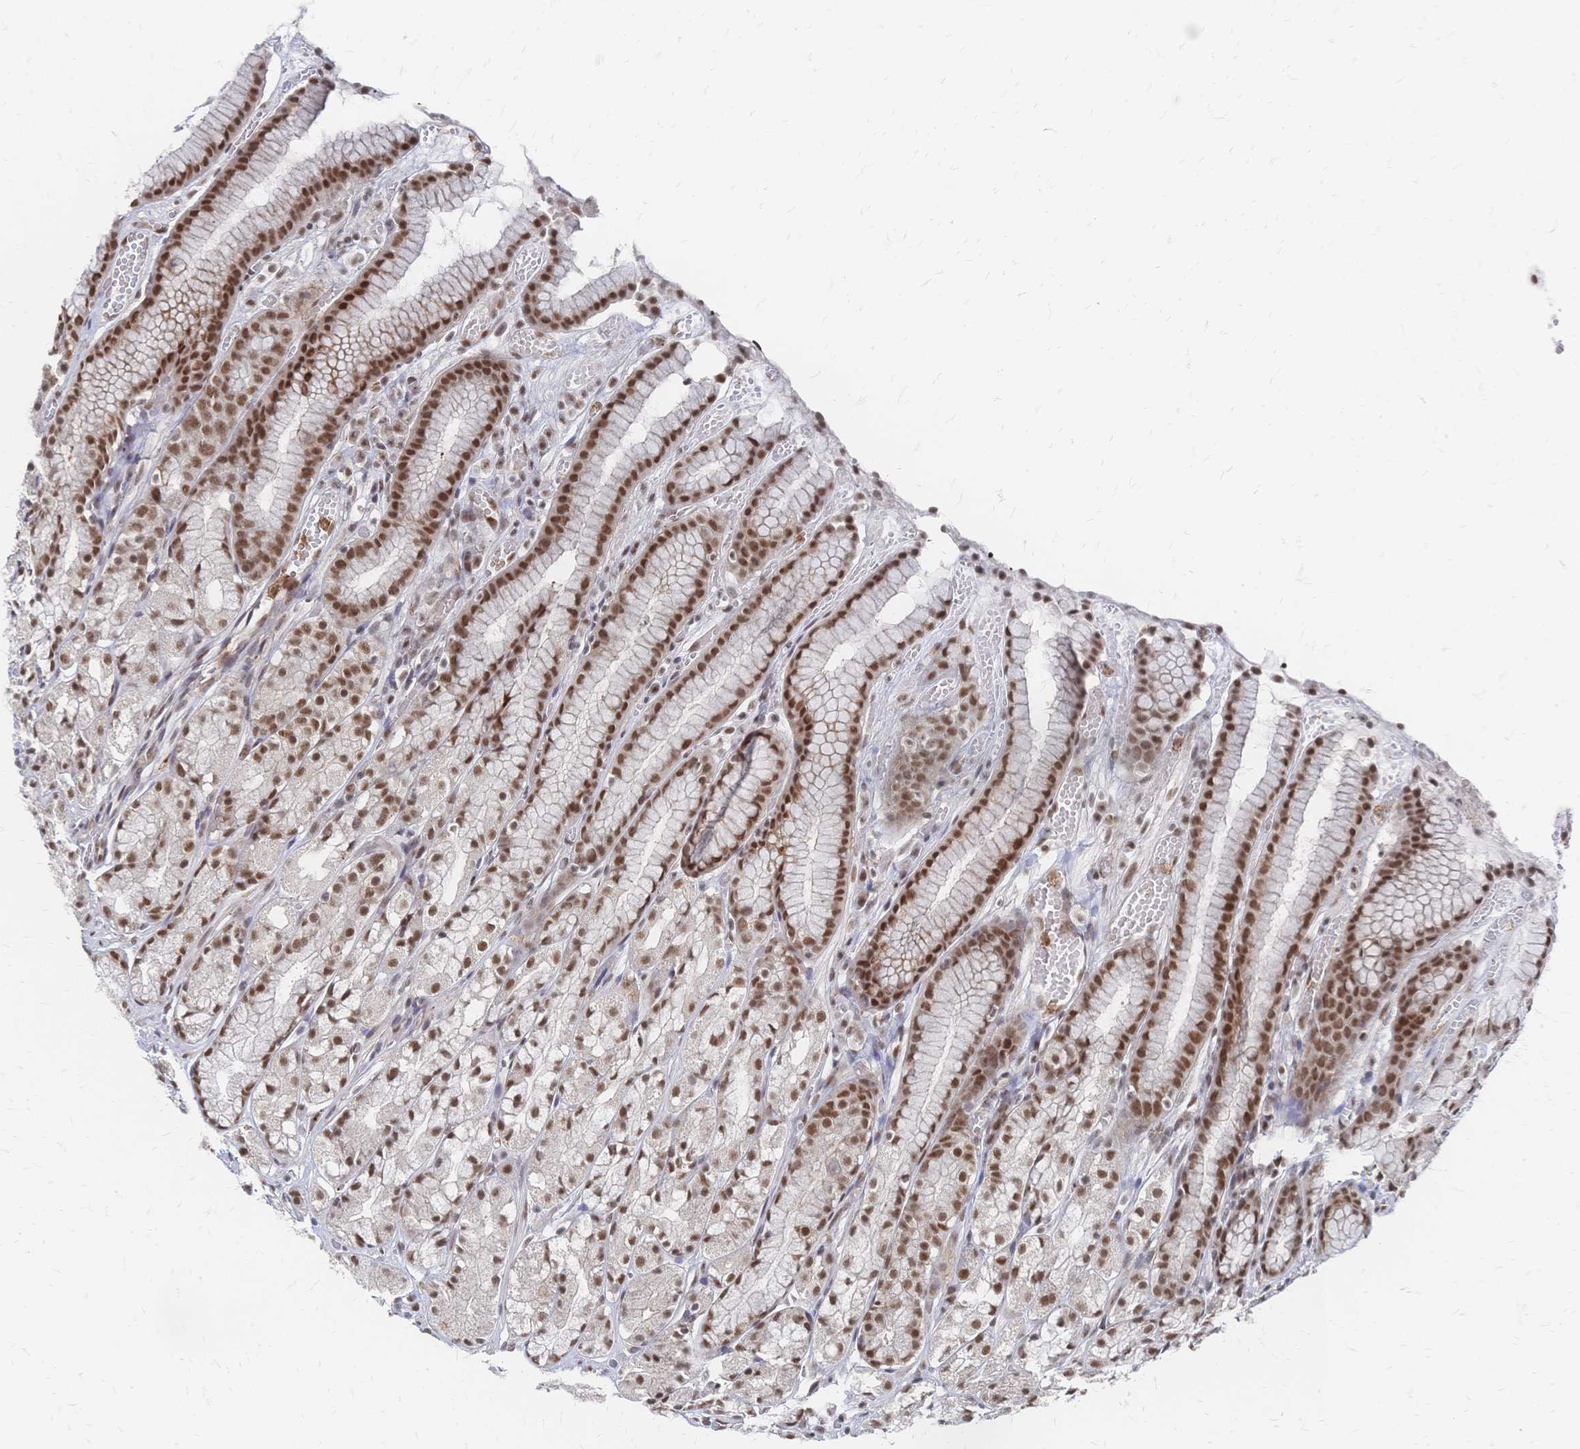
{"staining": {"intensity": "strong", "quantity": ">75%", "location": "nuclear"}, "tissue": "stomach", "cell_type": "Glandular cells", "image_type": "normal", "snomed": [{"axis": "morphology", "description": "Normal tissue, NOS"}, {"axis": "topography", "description": "Smooth muscle"}, {"axis": "topography", "description": "Stomach"}], "caption": "Stomach stained for a protein displays strong nuclear positivity in glandular cells. The protein of interest is stained brown, and the nuclei are stained in blue (DAB IHC with brightfield microscopy, high magnification).", "gene": "NELFA", "patient": {"sex": "male", "age": 70}}